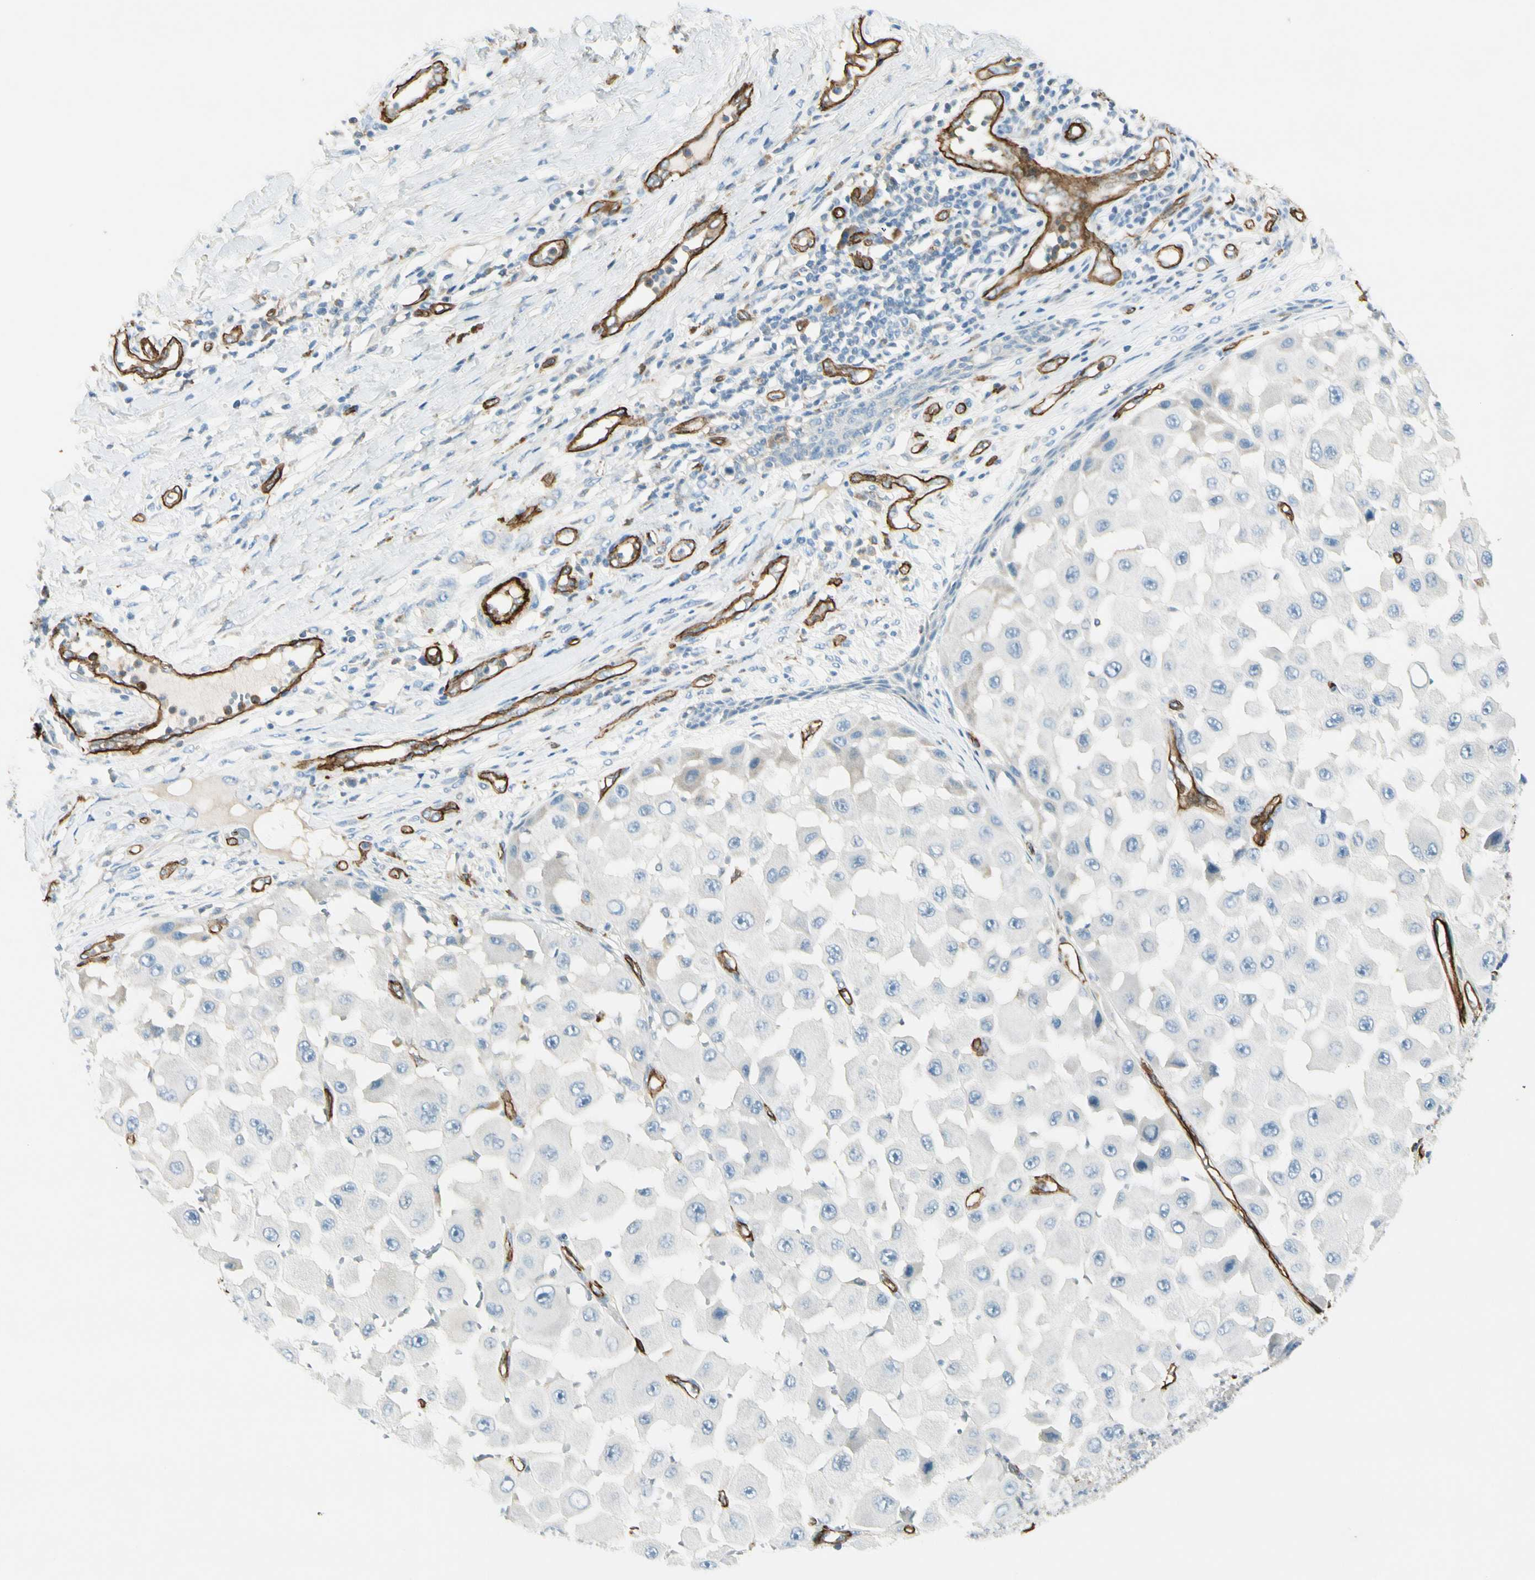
{"staining": {"intensity": "negative", "quantity": "none", "location": "none"}, "tissue": "melanoma", "cell_type": "Tumor cells", "image_type": "cancer", "snomed": [{"axis": "morphology", "description": "Malignant melanoma, NOS"}, {"axis": "topography", "description": "Skin"}], "caption": "Immunohistochemistry (IHC) photomicrograph of melanoma stained for a protein (brown), which demonstrates no positivity in tumor cells.", "gene": "CD93", "patient": {"sex": "female", "age": 81}}